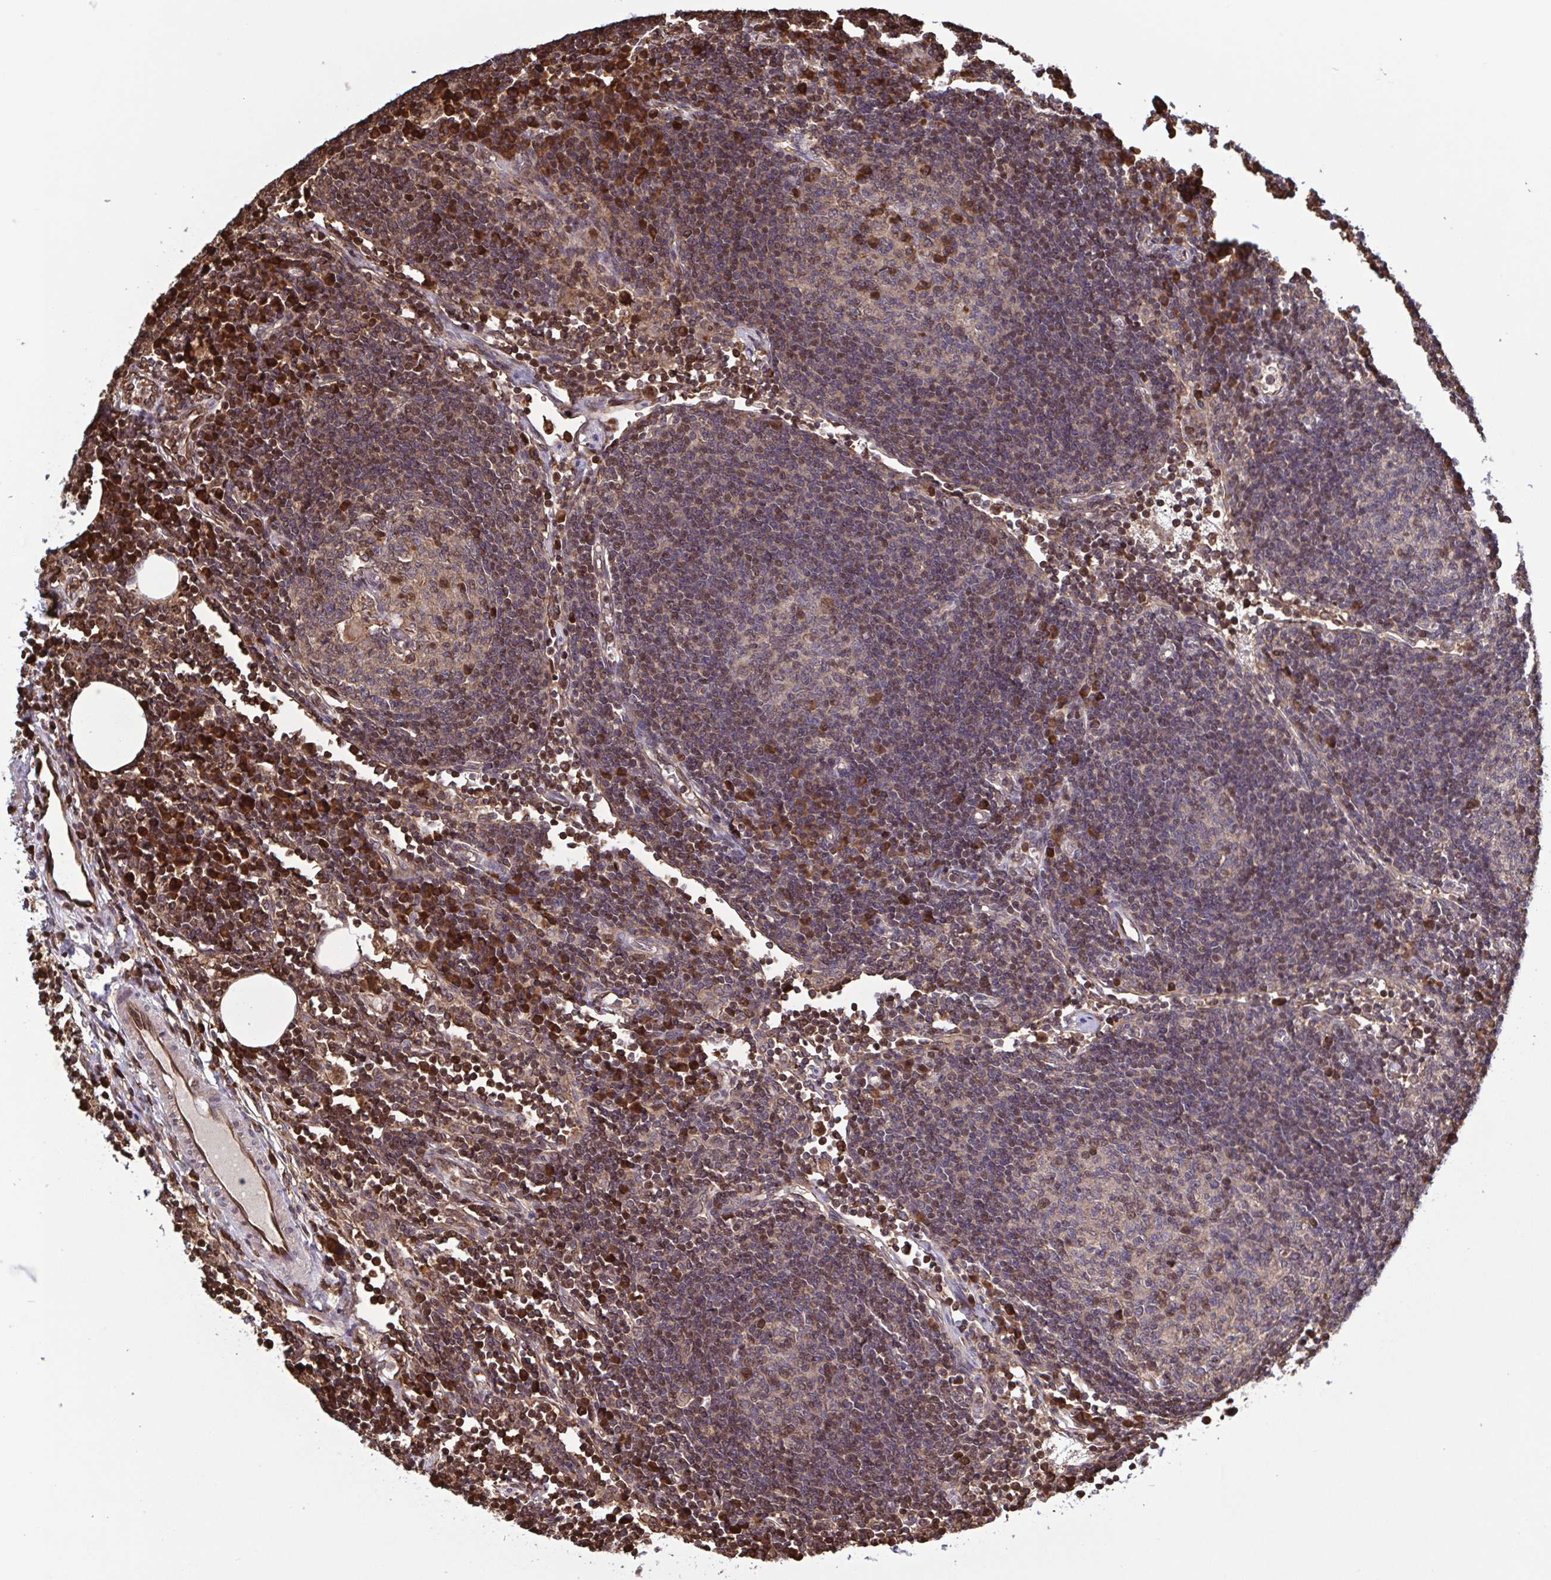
{"staining": {"intensity": "moderate", "quantity": "<25%", "location": "cytoplasmic/membranous,nuclear"}, "tissue": "lymph node", "cell_type": "Germinal center cells", "image_type": "normal", "snomed": [{"axis": "morphology", "description": "Normal tissue, NOS"}, {"axis": "topography", "description": "Lymph node"}], "caption": "A brown stain highlights moderate cytoplasmic/membranous,nuclear staining of a protein in germinal center cells of unremarkable human lymph node.", "gene": "SEC63", "patient": {"sex": "male", "age": 67}}